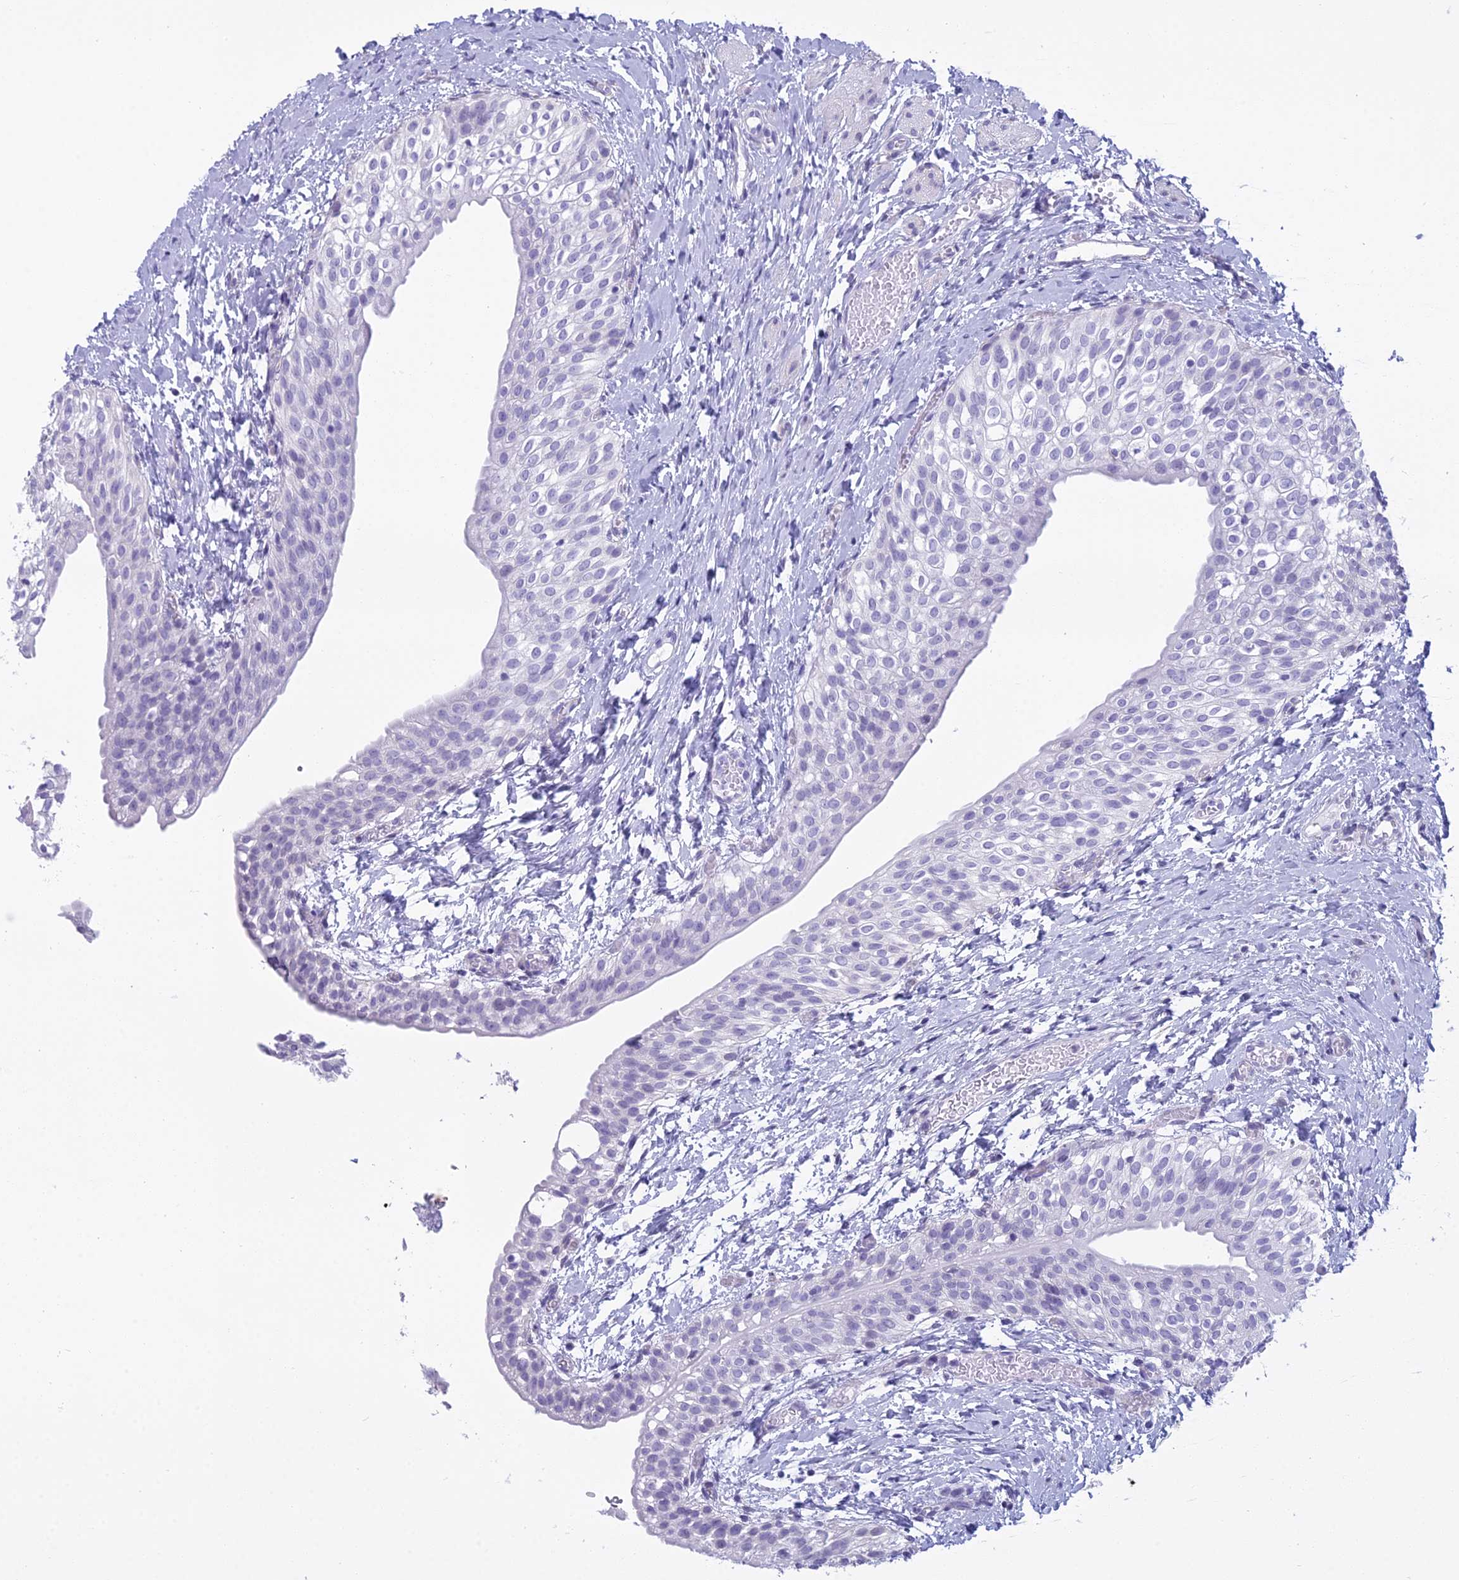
{"staining": {"intensity": "negative", "quantity": "none", "location": "none"}, "tissue": "urinary bladder", "cell_type": "Urothelial cells", "image_type": "normal", "snomed": [{"axis": "morphology", "description": "Normal tissue, NOS"}, {"axis": "topography", "description": "Urinary bladder"}], "caption": "Image shows no protein staining in urothelial cells of benign urinary bladder. (Brightfield microscopy of DAB immunohistochemistry at high magnification).", "gene": "MAP6", "patient": {"sex": "male", "age": 1}}